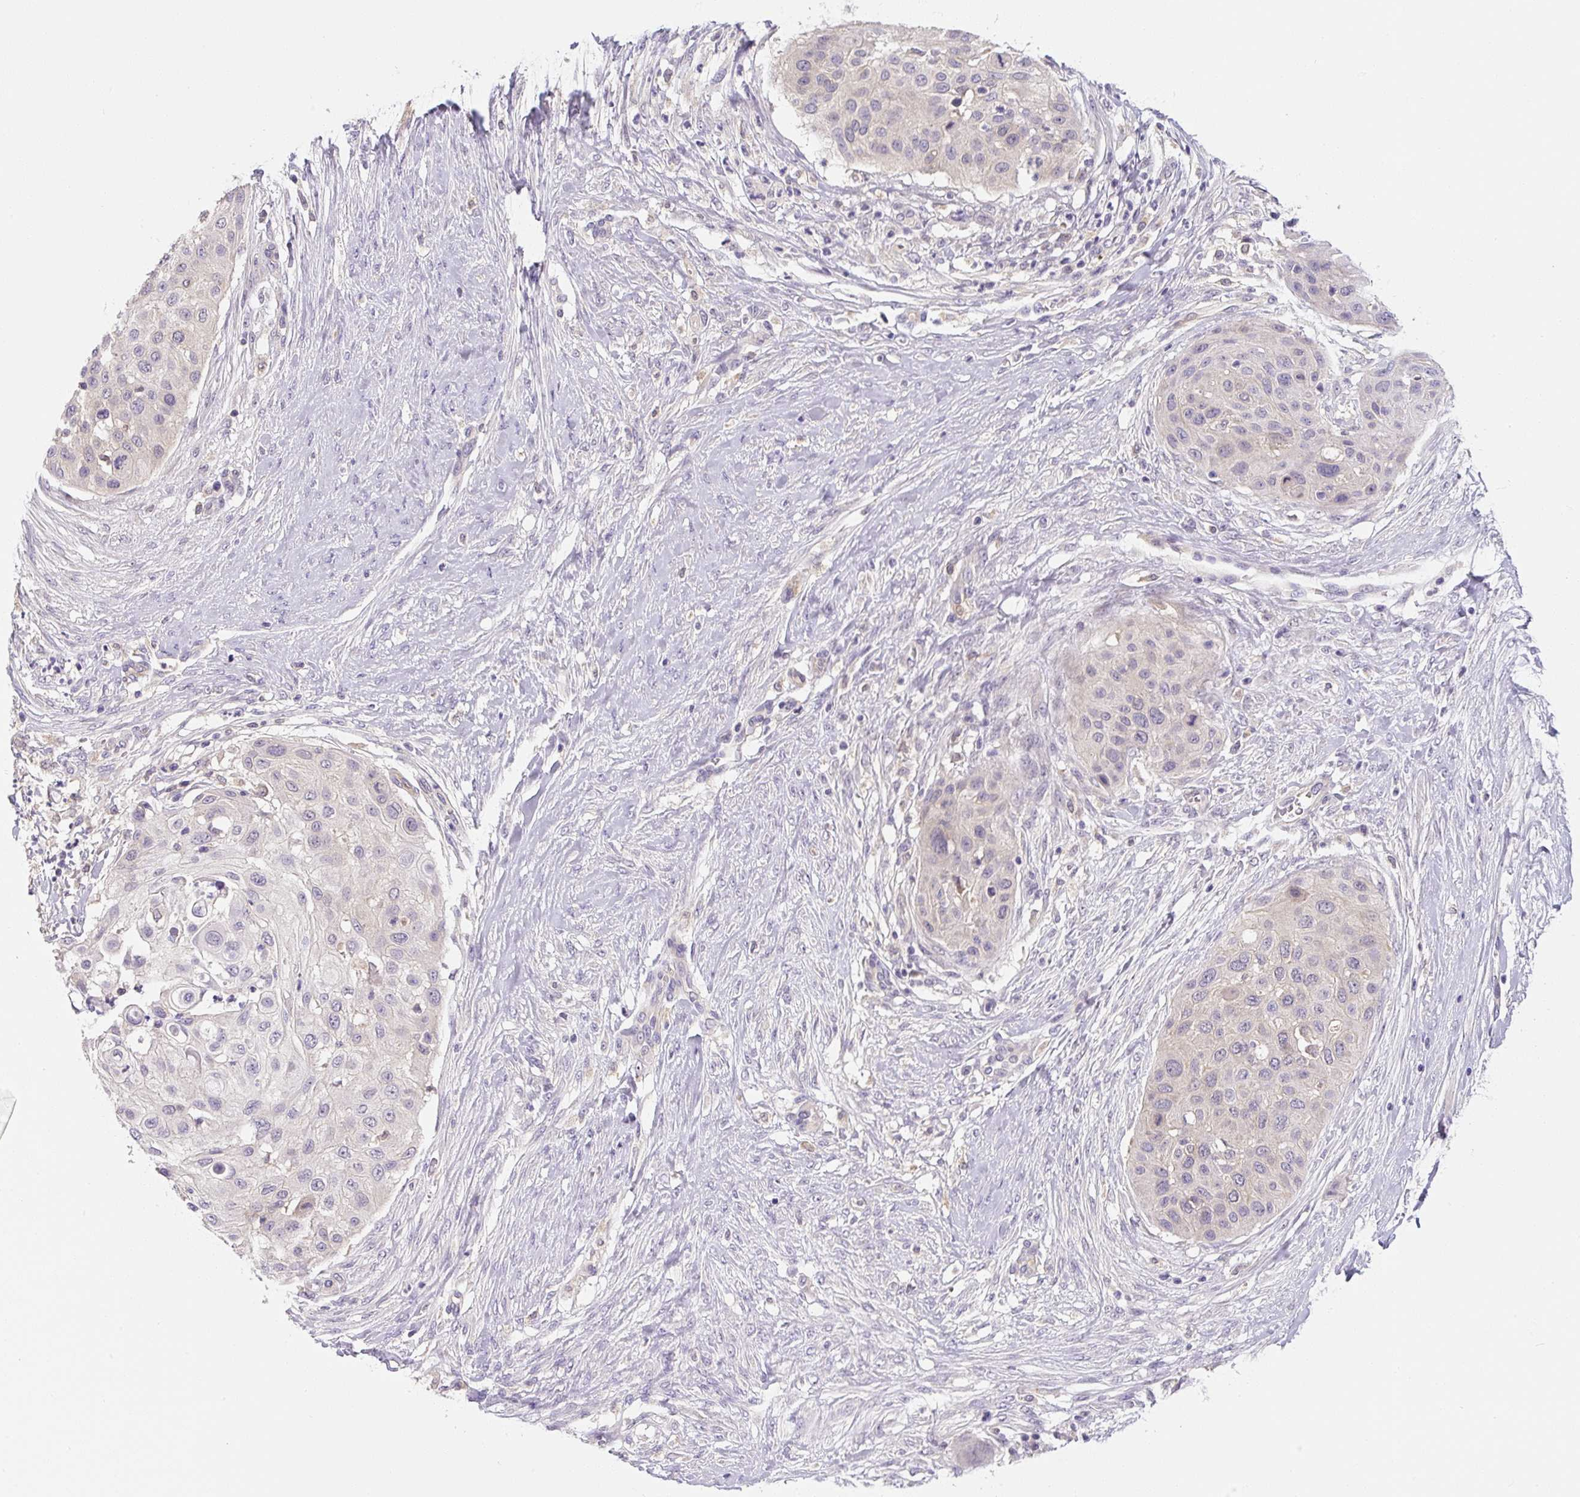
{"staining": {"intensity": "negative", "quantity": "none", "location": "none"}, "tissue": "skin cancer", "cell_type": "Tumor cells", "image_type": "cancer", "snomed": [{"axis": "morphology", "description": "Squamous cell carcinoma, NOS"}, {"axis": "topography", "description": "Skin"}], "caption": "Squamous cell carcinoma (skin) stained for a protein using immunohistochemistry (IHC) displays no expression tumor cells.", "gene": "PLA2G4A", "patient": {"sex": "female", "age": 87}}